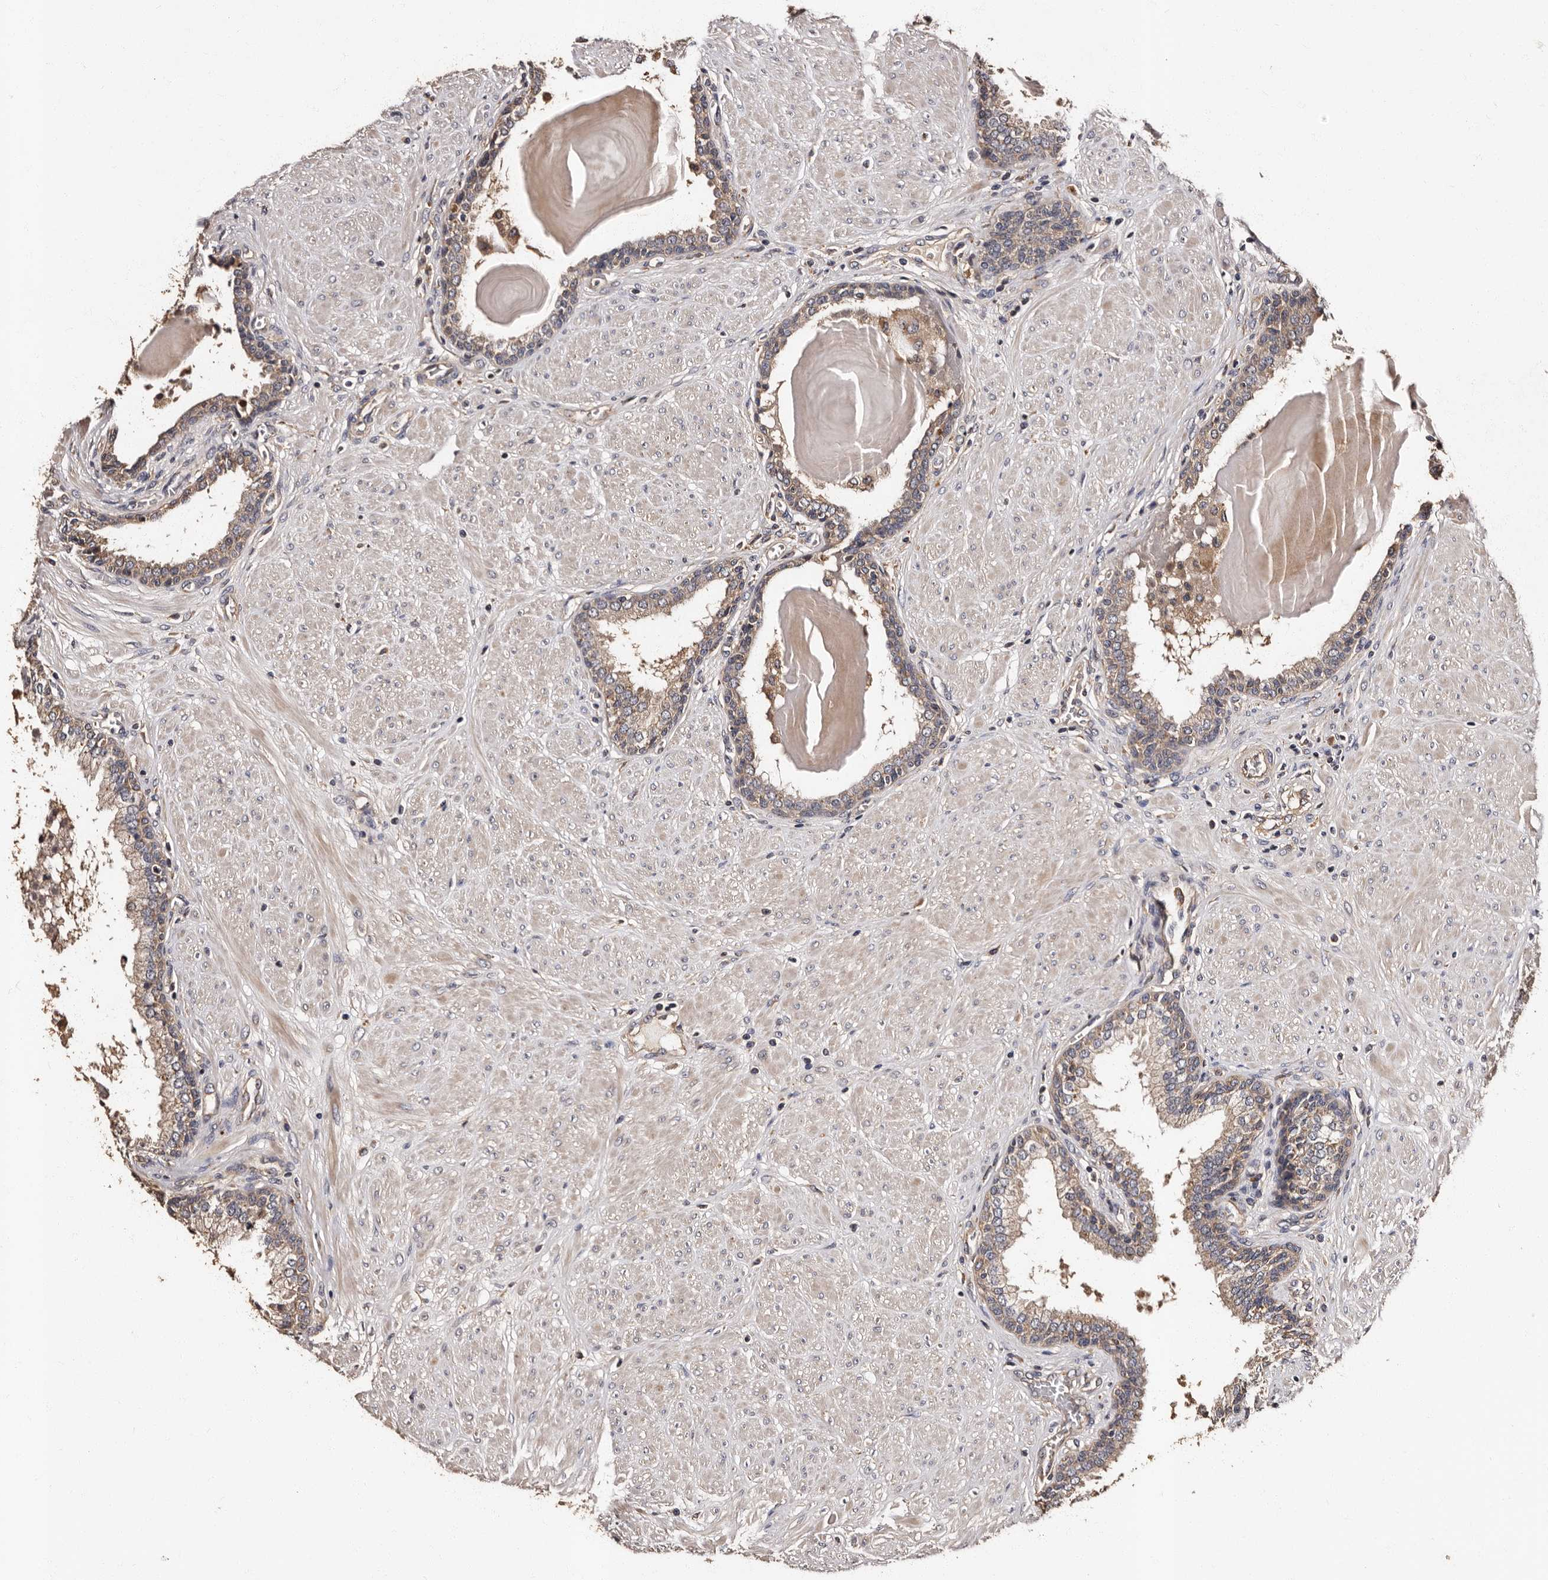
{"staining": {"intensity": "moderate", "quantity": ">75%", "location": "cytoplasmic/membranous"}, "tissue": "prostate", "cell_type": "Glandular cells", "image_type": "normal", "snomed": [{"axis": "morphology", "description": "Normal tissue, NOS"}, {"axis": "topography", "description": "Prostate"}], "caption": "The photomicrograph displays immunohistochemical staining of benign prostate. There is moderate cytoplasmic/membranous staining is seen in about >75% of glandular cells.", "gene": "ADCK5", "patient": {"sex": "male", "age": 51}}